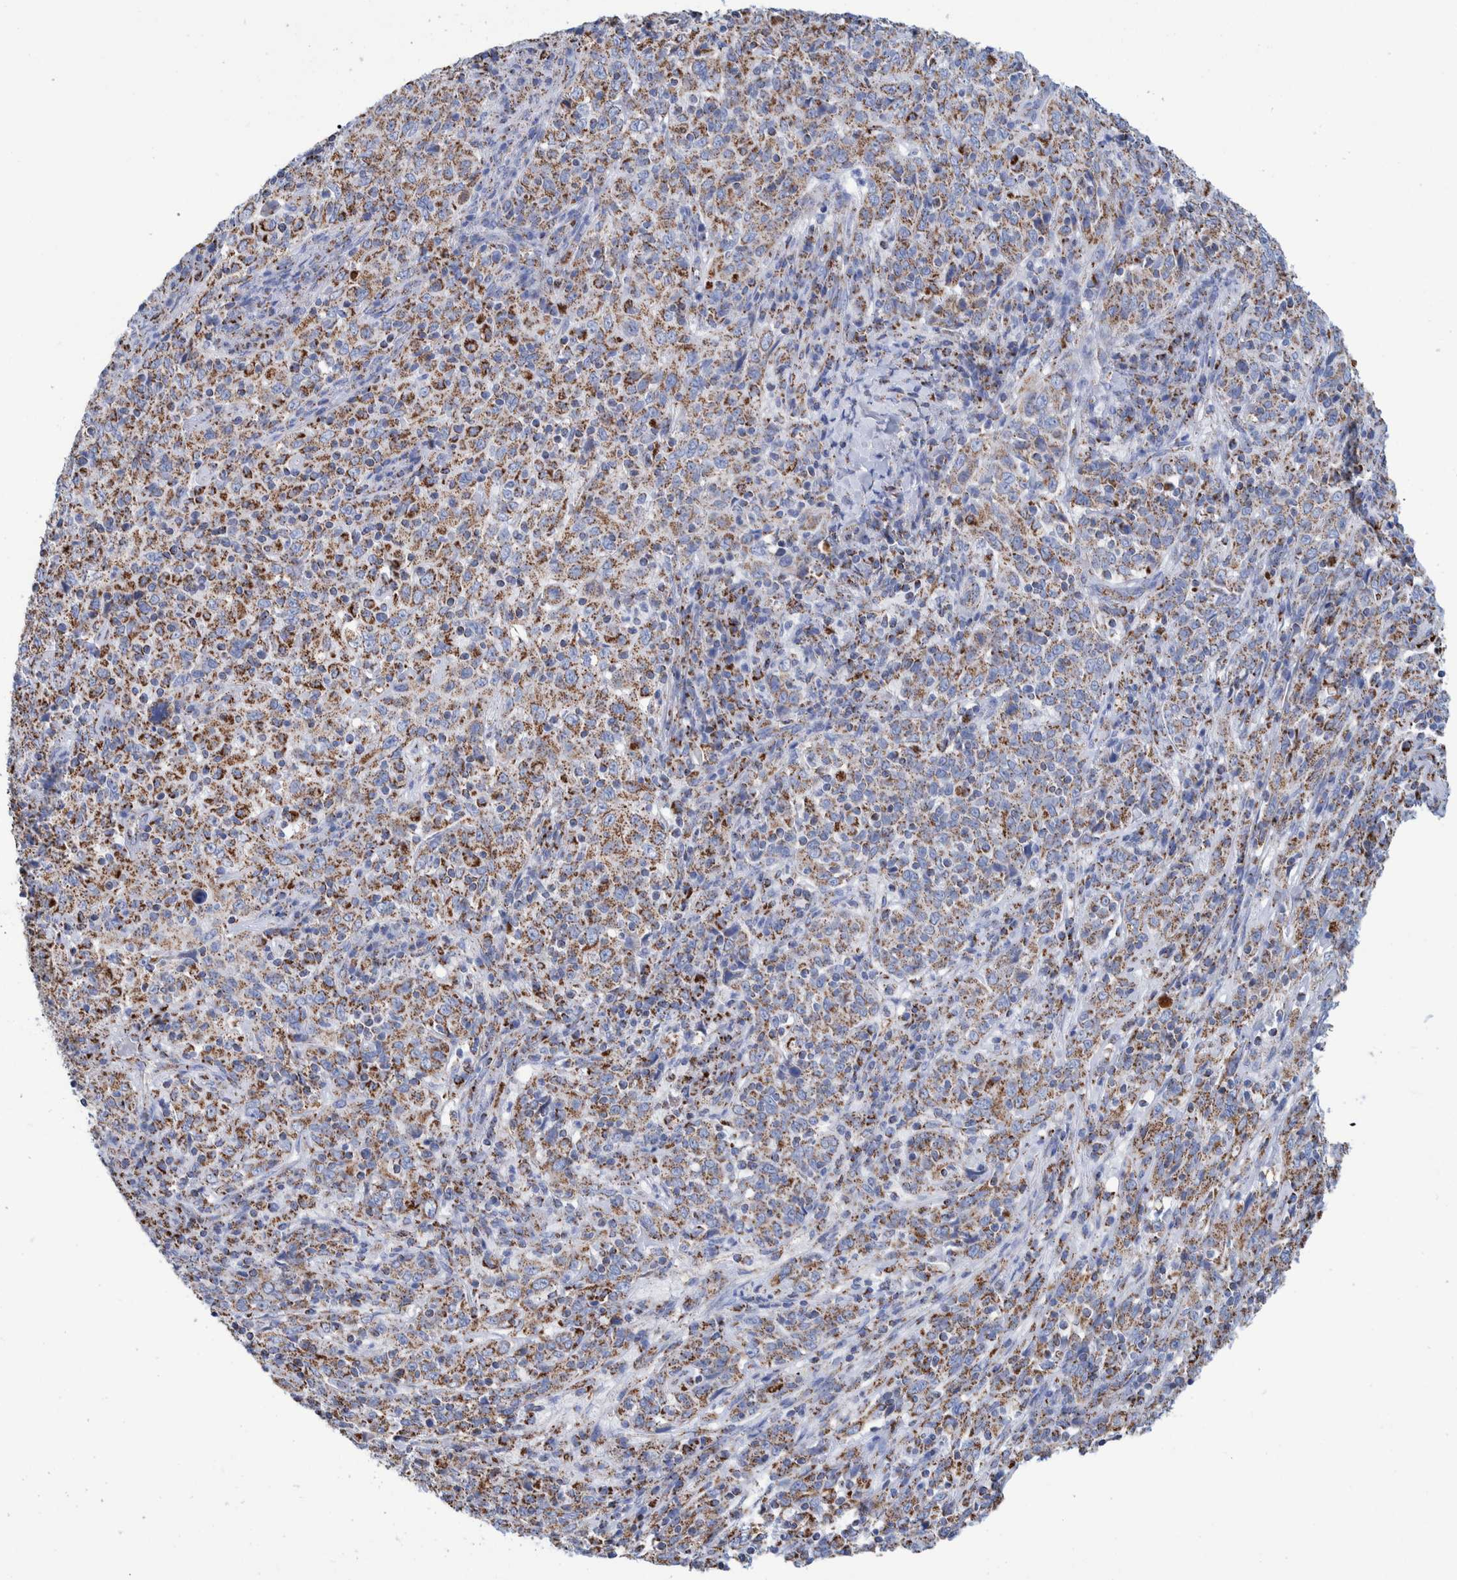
{"staining": {"intensity": "moderate", "quantity": ">75%", "location": "cytoplasmic/membranous"}, "tissue": "cervical cancer", "cell_type": "Tumor cells", "image_type": "cancer", "snomed": [{"axis": "morphology", "description": "Squamous cell carcinoma, NOS"}, {"axis": "topography", "description": "Cervix"}], "caption": "Human cervical cancer stained with a brown dye shows moderate cytoplasmic/membranous positive positivity in about >75% of tumor cells.", "gene": "DECR1", "patient": {"sex": "female", "age": 46}}